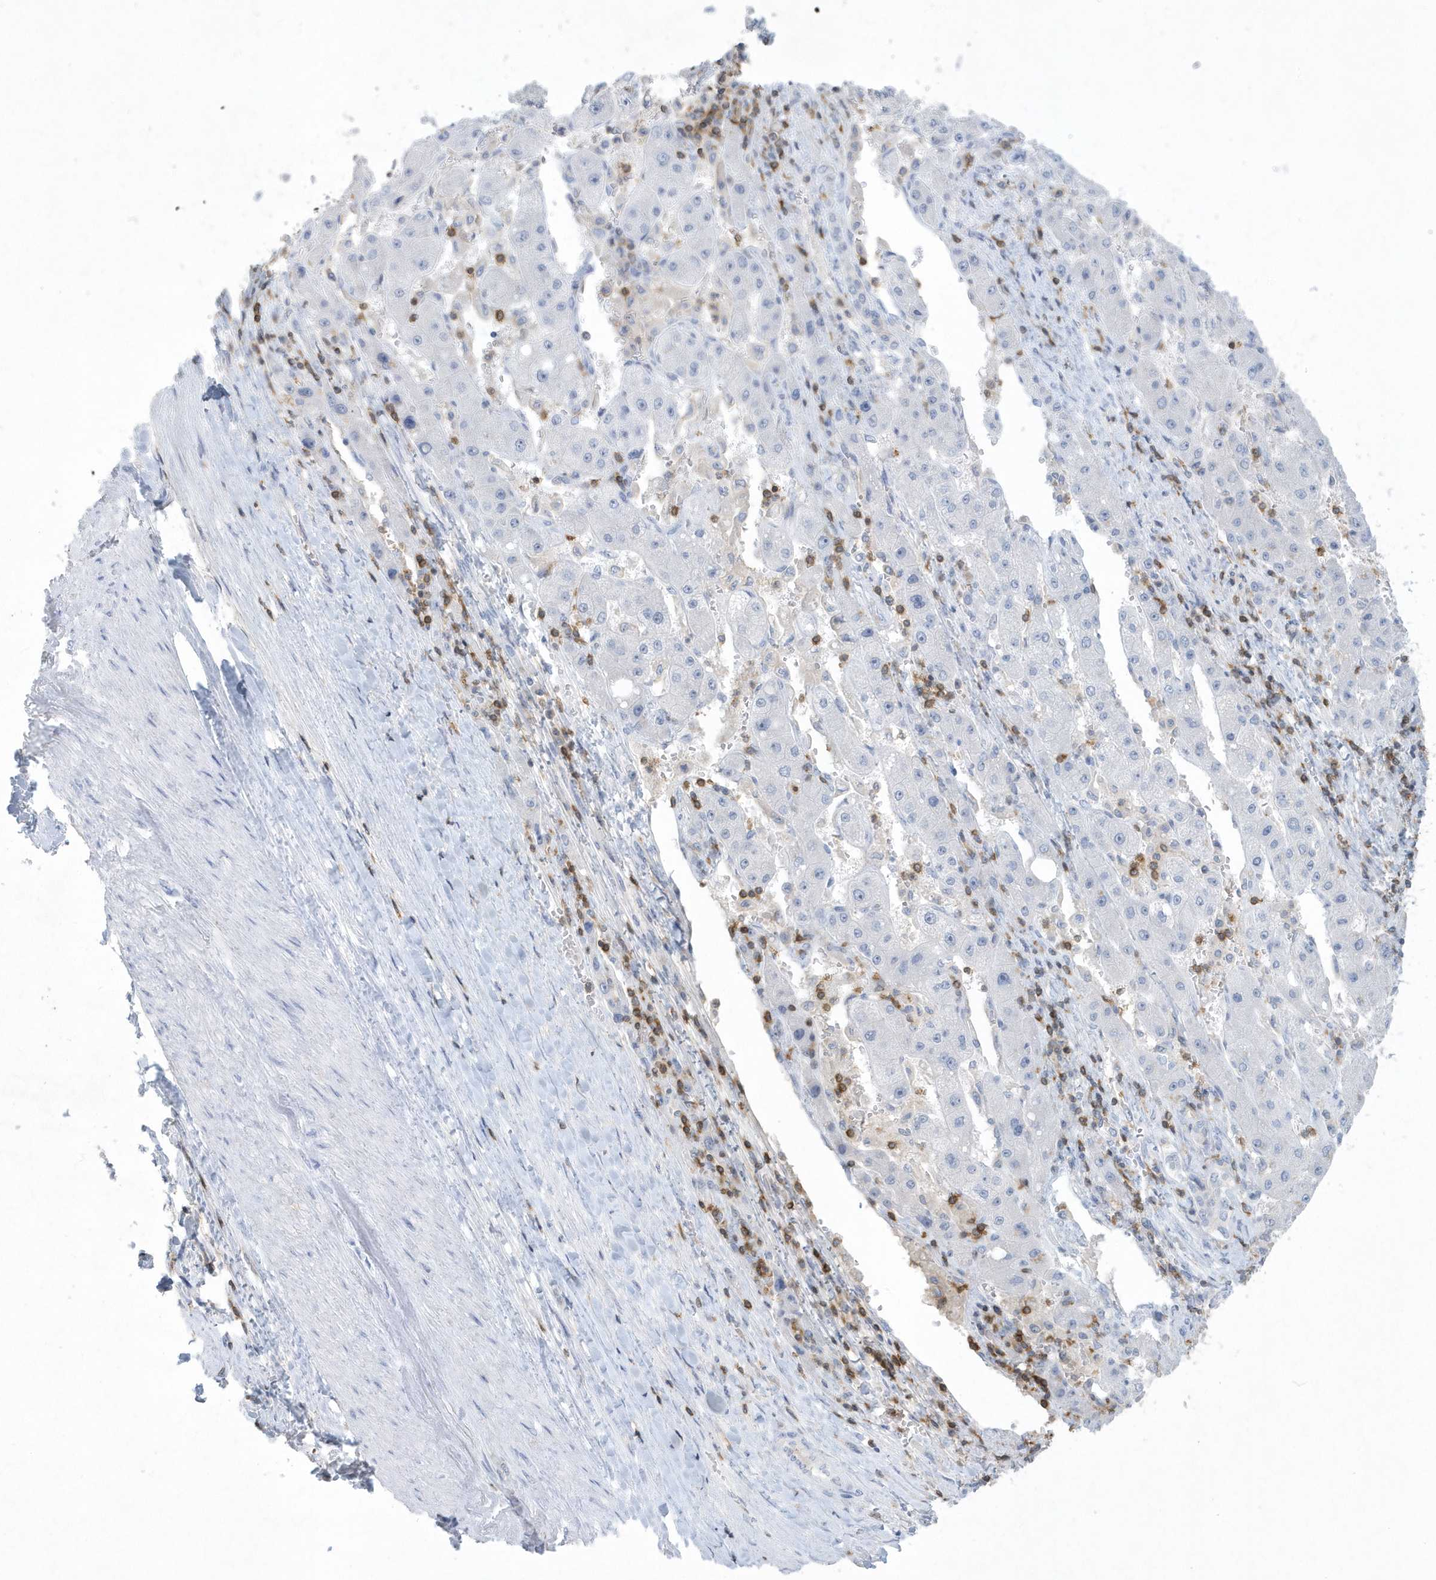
{"staining": {"intensity": "negative", "quantity": "none", "location": "none"}, "tissue": "liver cancer", "cell_type": "Tumor cells", "image_type": "cancer", "snomed": [{"axis": "morphology", "description": "Carcinoma, Hepatocellular, NOS"}, {"axis": "topography", "description": "Liver"}], "caption": "Liver cancer was stained to show a protein in brown. There is no significant positivity in tumor cells.", "gene": "PSD4", "patient": {"sex": "female", "age": 73}}